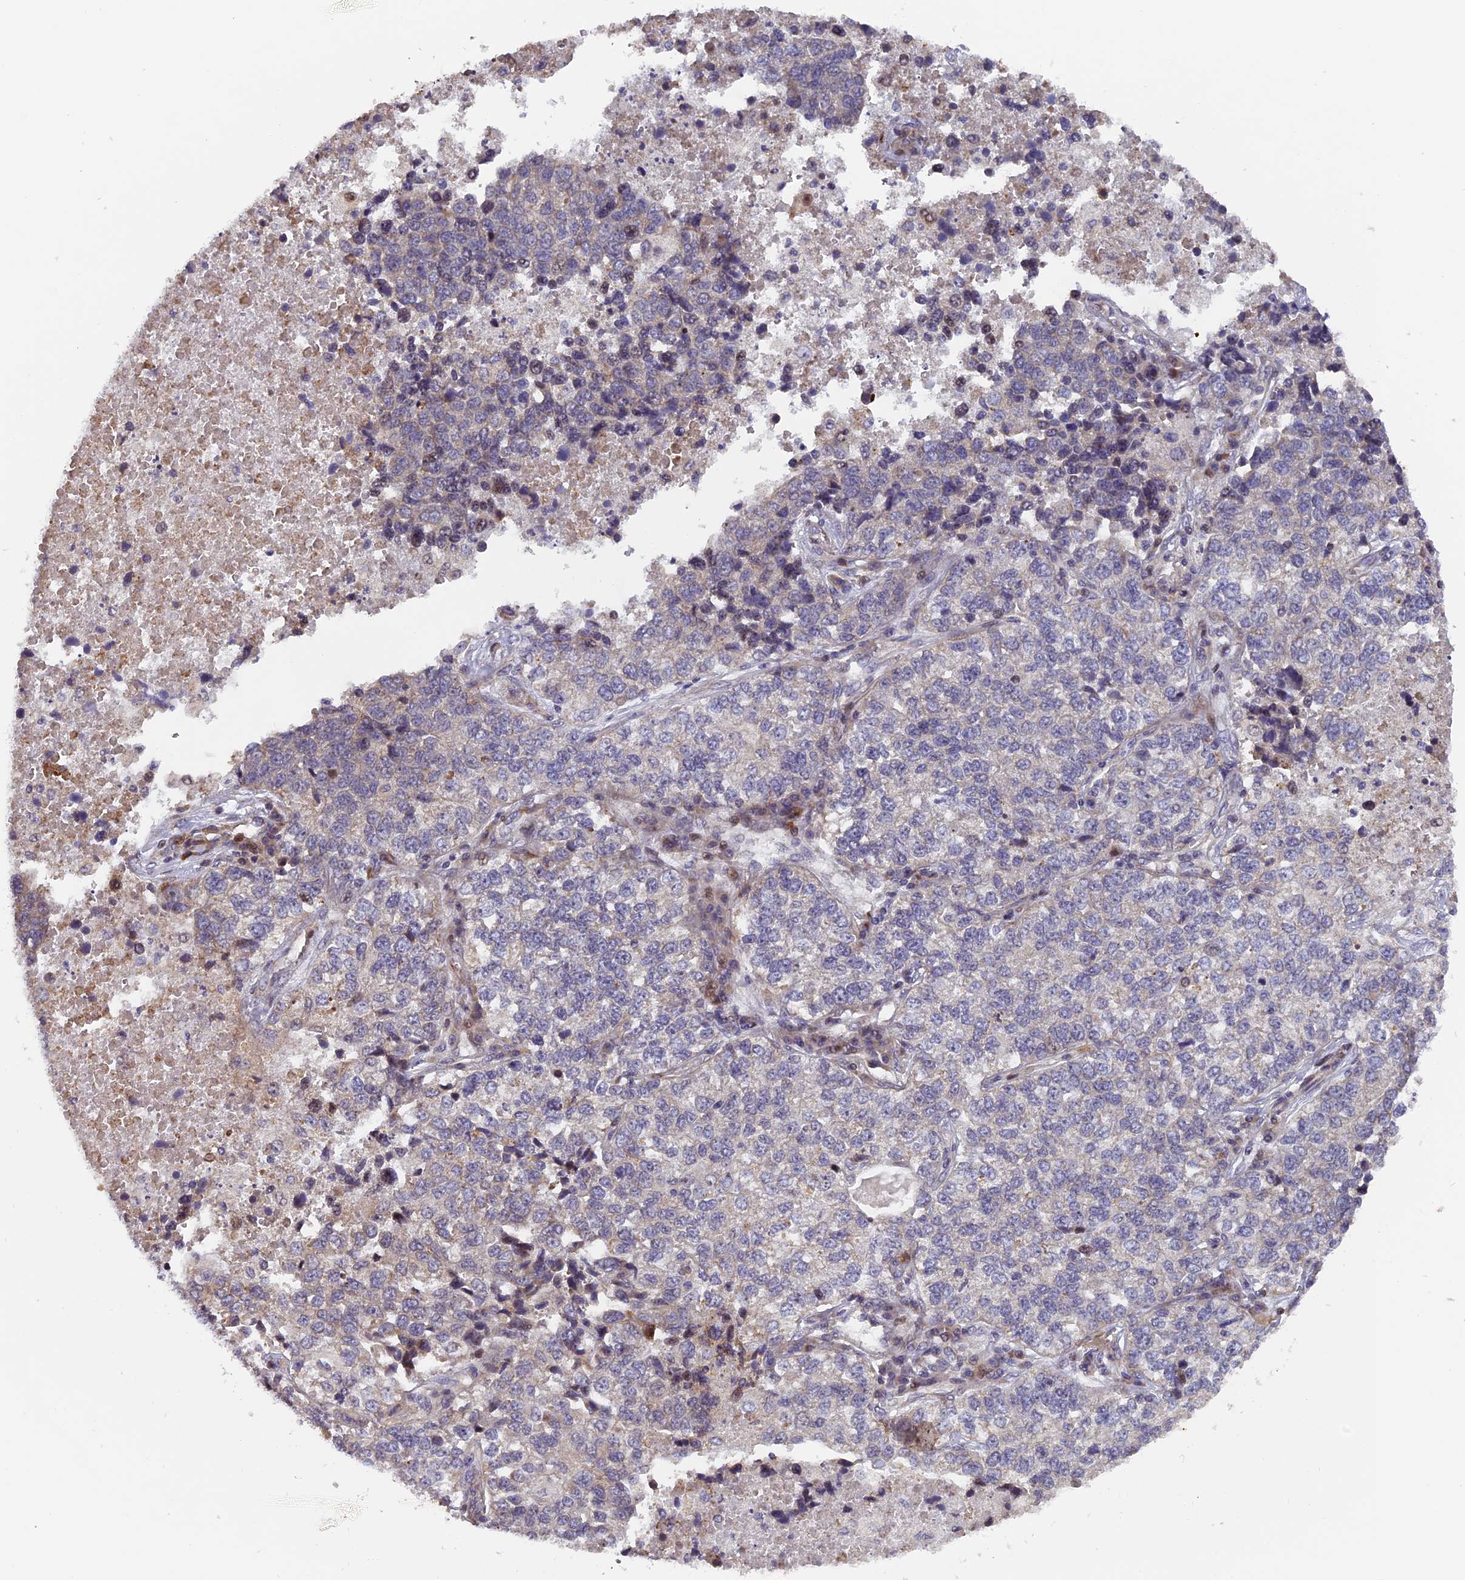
{"staining": {"intensity": "negative", "quantity": "none", "location": "none"}, "tissue": "lung cancer", "cell_type": "Tumor cells", "image_type": "cancer", "snomed": [{"axis": "morphology", "description": "Adenocarcinoma, NOS"}, {"axis": "topography", "description": "Lung"}], "caption": "High magnification brightfield microscopy of adenocarcinoma (lung) stained with DAB (3,3'-diaminobenzidine) (brown) and counterstained with hematoxylin (blue): tumor cells show no significant staining.", "gene": "RAB28", "patient": {"sex": "male", "age": 49}}